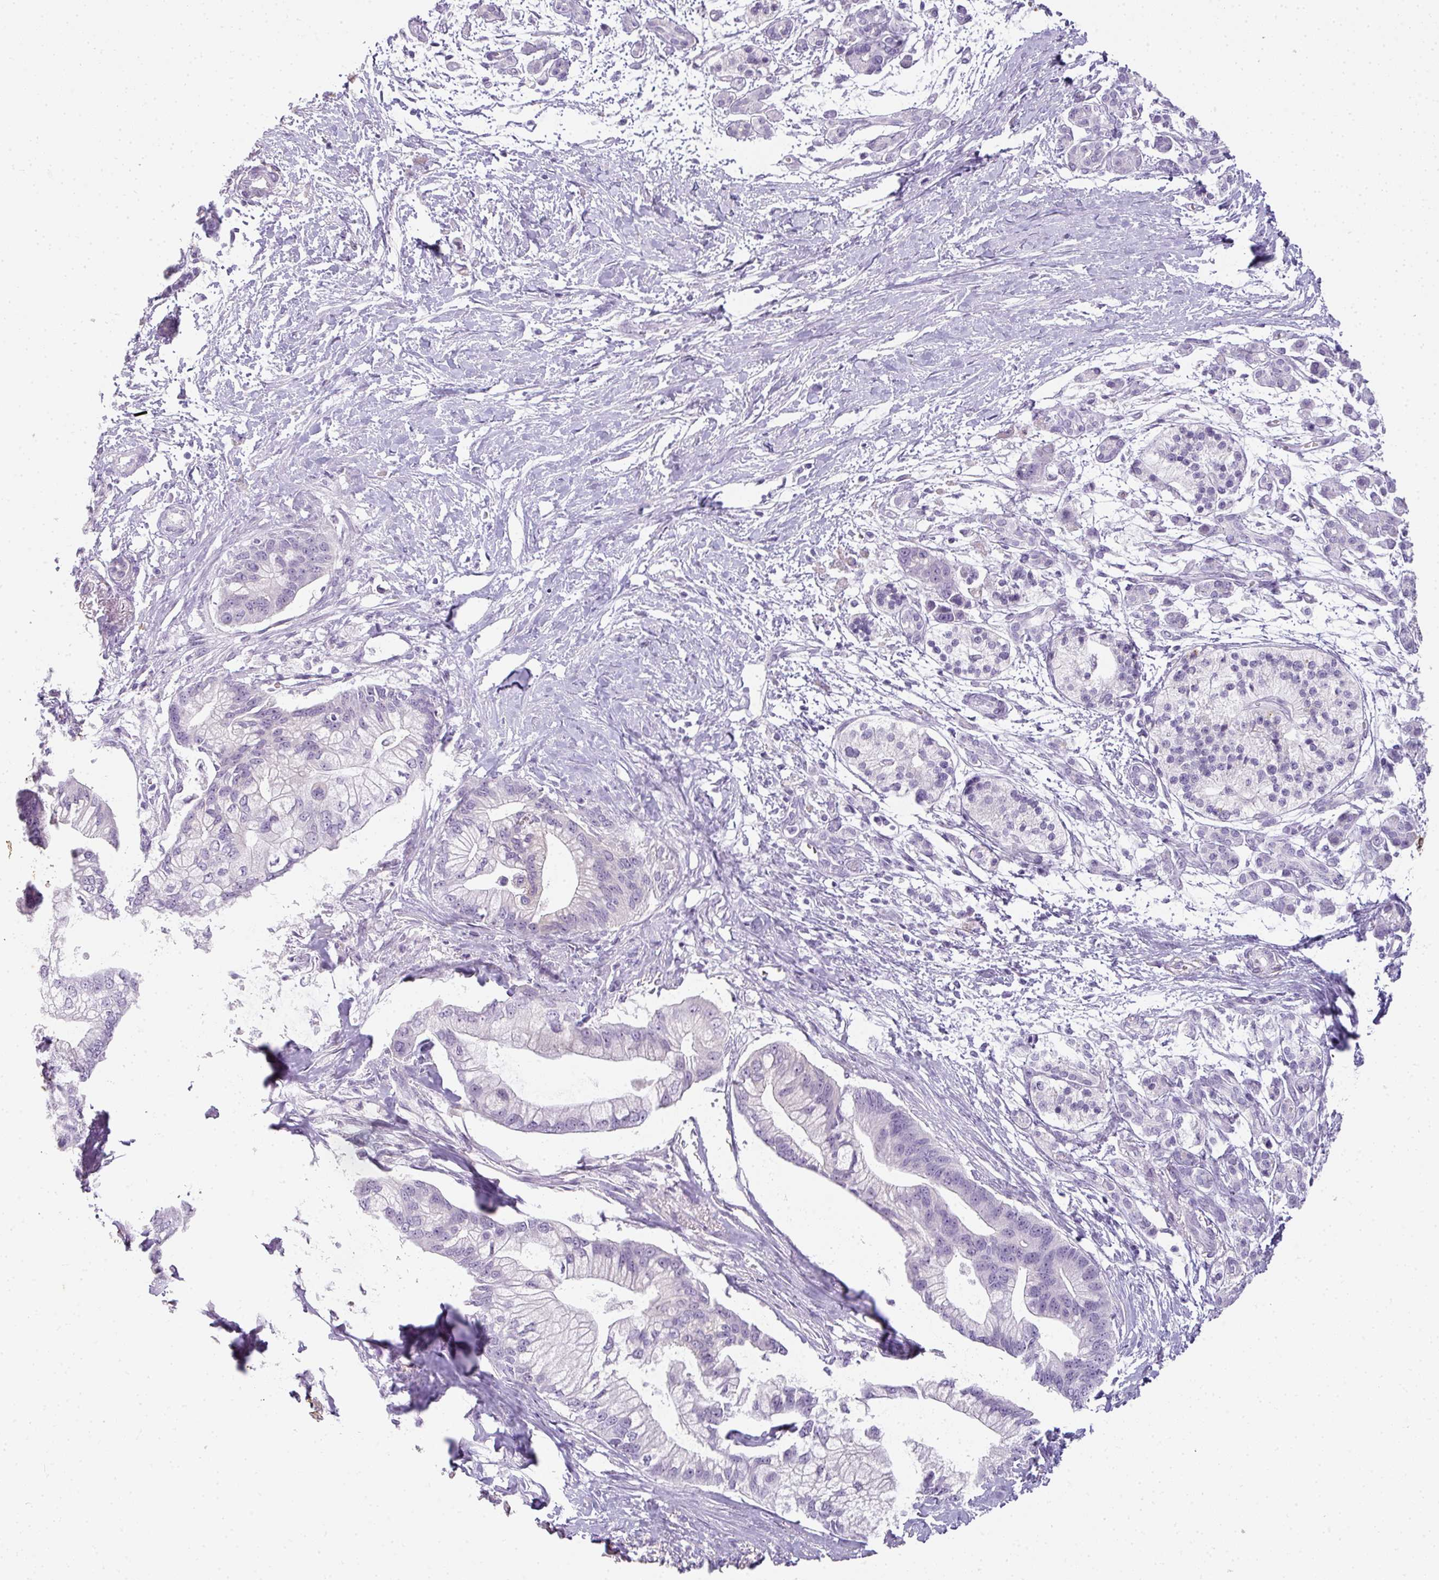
{"staining": {"intensity": "negative", "quantity": "none", "location": "none"}, "tissue": "pancreatic cancer", "cell_type": "Tumor cells", "image_type": "cancer", "snomed": [{"axis": "morphology", "description": "Adenocarcinoma, NOS"}, {"axis": "topography", "description": "Pancreas"}], "caption": "Adenocarcinoma (pancreatic) stained for a protein using IHC demonstrates no expression tumor cells.", "gene": "RBMY1F", "patient": {"sex": "male", "age": 68}}